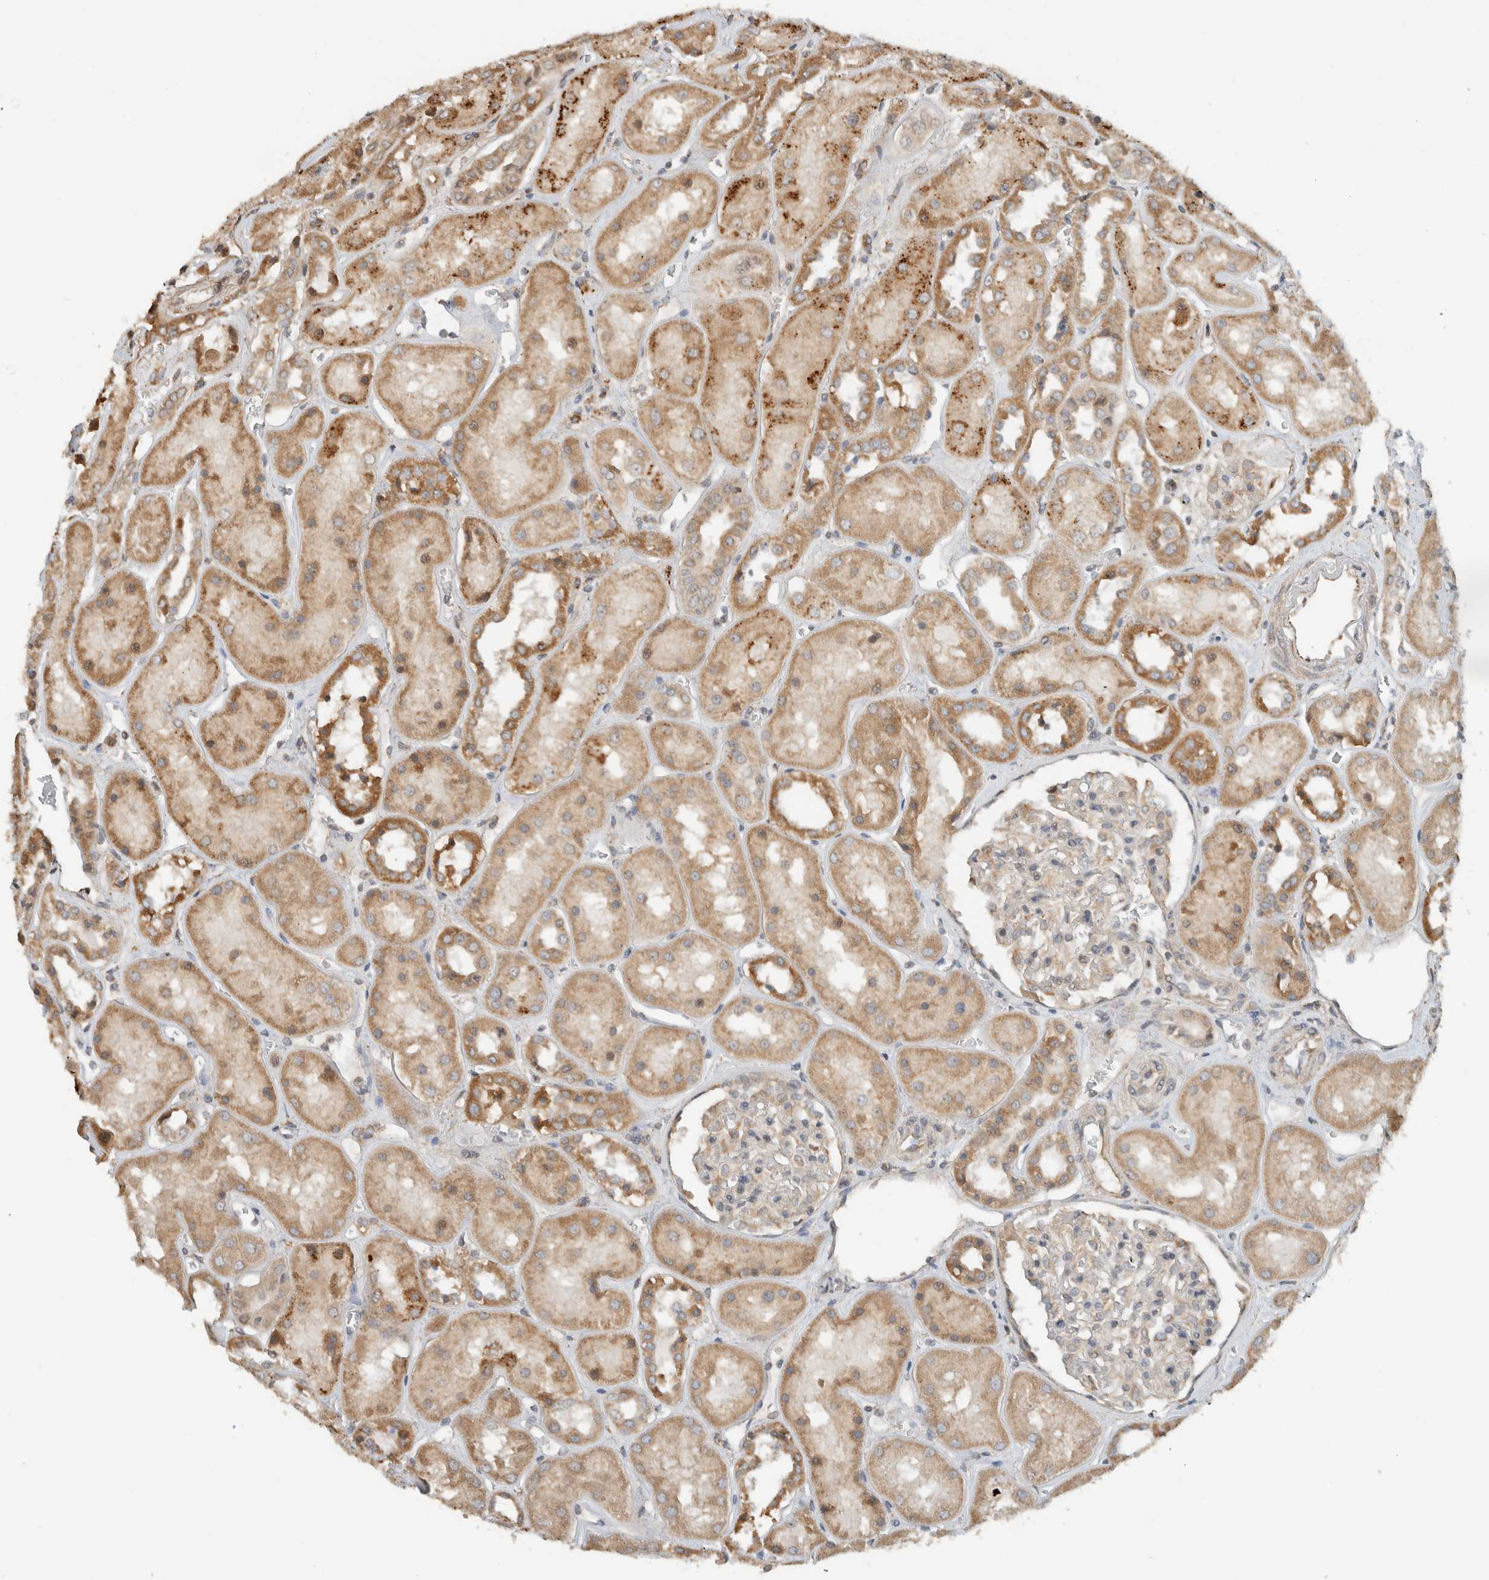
{"staining": {"intensity": "weak", "quantity": "<25%", "location": "cytoplasmic/membranous"}, "tissue": "kidney", "cell_type": "Cells in glomeruli", "image_type": "normal", "snomed": [{"axis": "morphology", "description": "Normal tissue, NOS"}, {"axis": "topography", "description": "Kidney"}], "caption": "Cells in glomeruli show no significant expression in benign kidney. (DAB immunohistochemistry, high magnification).", "gene": "GINS4", "patient": {"sex": "male", "age": 70}}